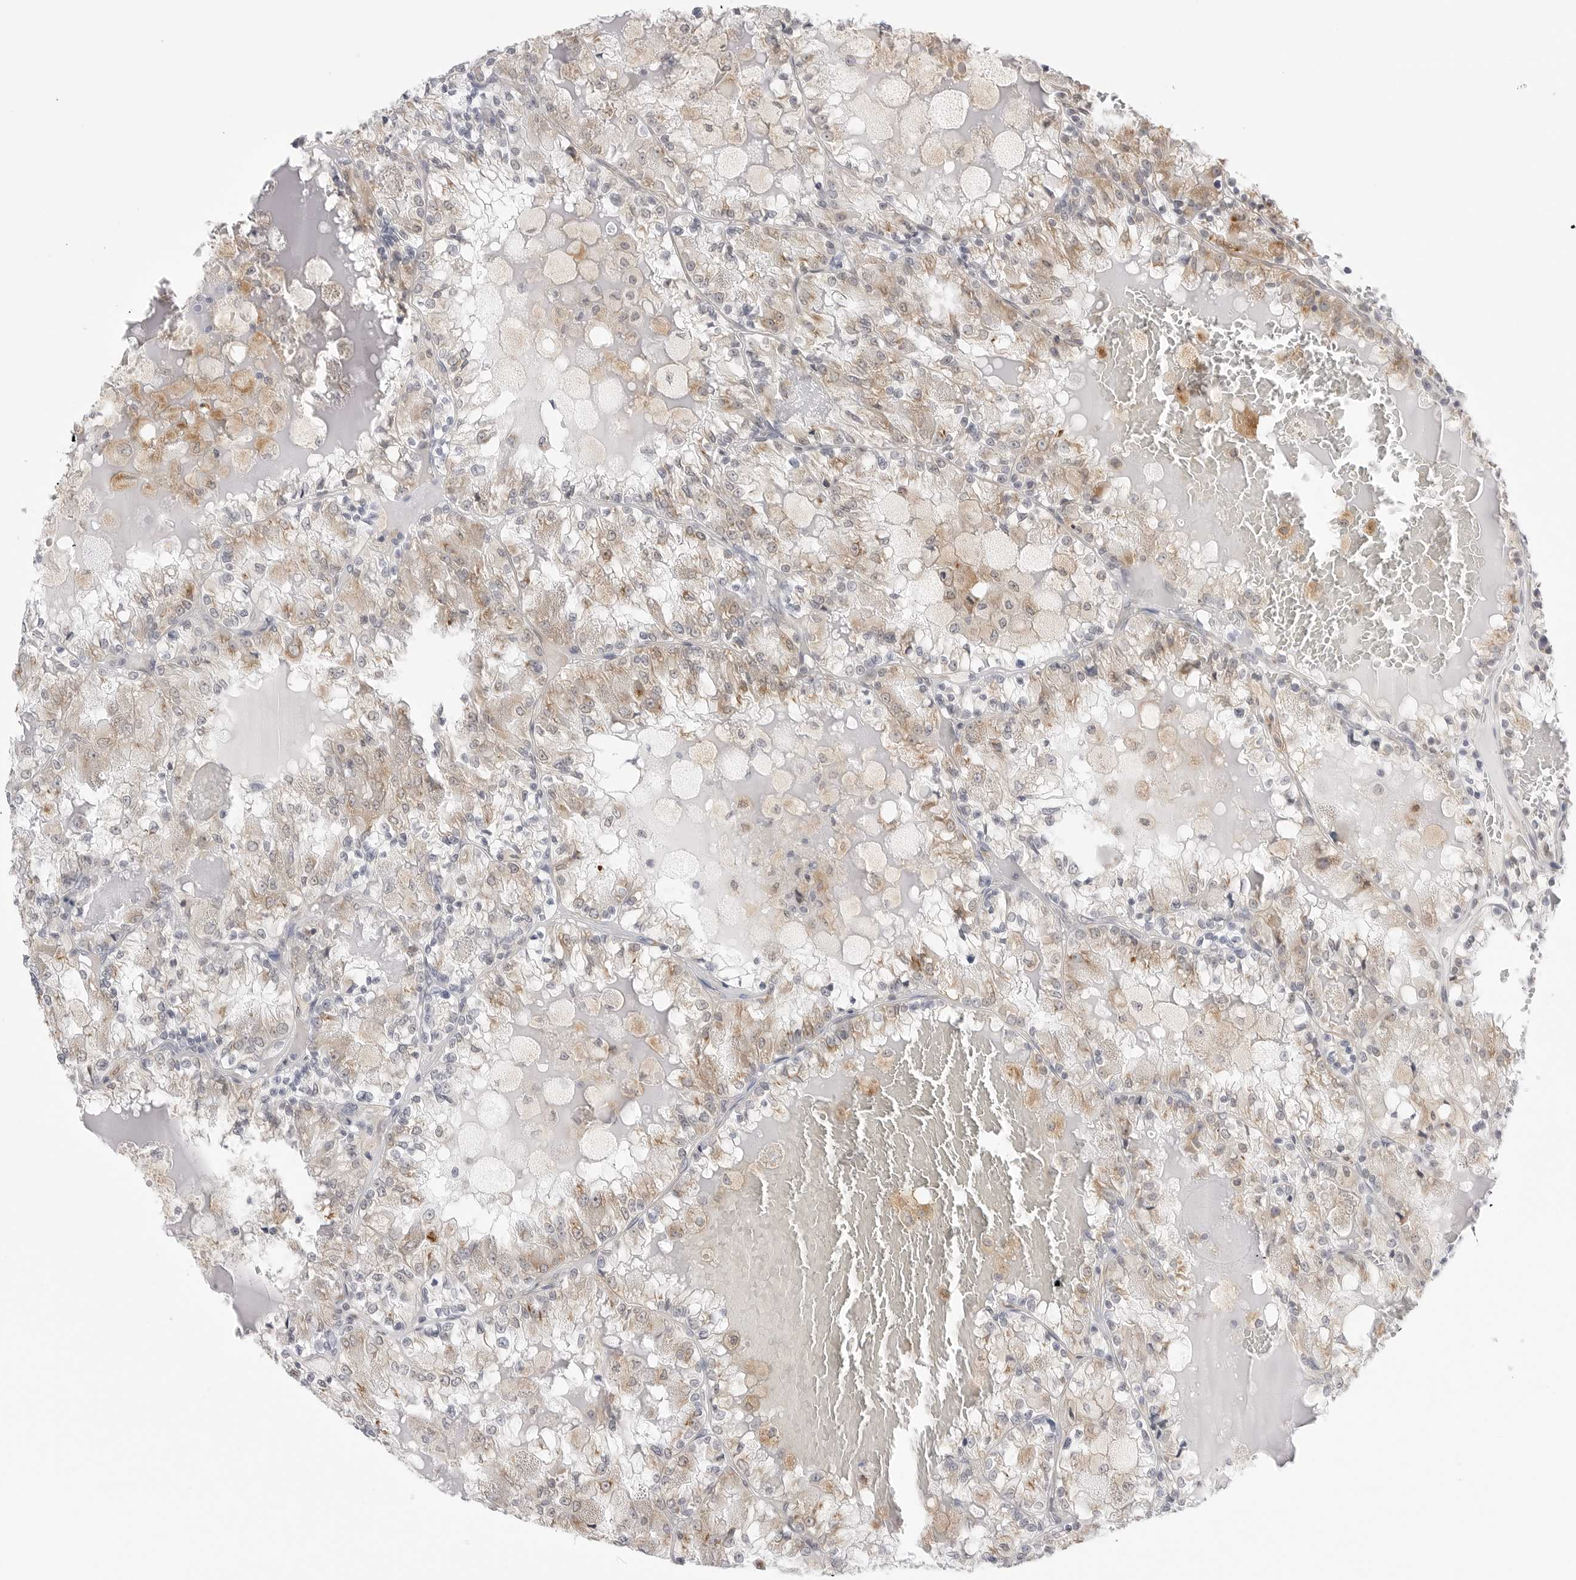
{"staining": {"intensity": "weak", "quantity": "25%-75%", "location": "cytoplasmic/membranous"}, "tissue": "renal cancer", "cell_type": "Tumor cells", "image_type": "cancer", "snomed": [{"axis": "morphology", "description": "Adenocarcinoma, NOS"}, {"axis": "topography", "description": "Kidney"}], "caption": "Immunohistochemistry (IHC) of human renal adenocarcinoma exhibits low levels of weak cytoplasmic/membranous positivity in about 25%-75% of tumor cells.", "gene": "RPN1", "patient": {"sex": "female", "age": 56}}